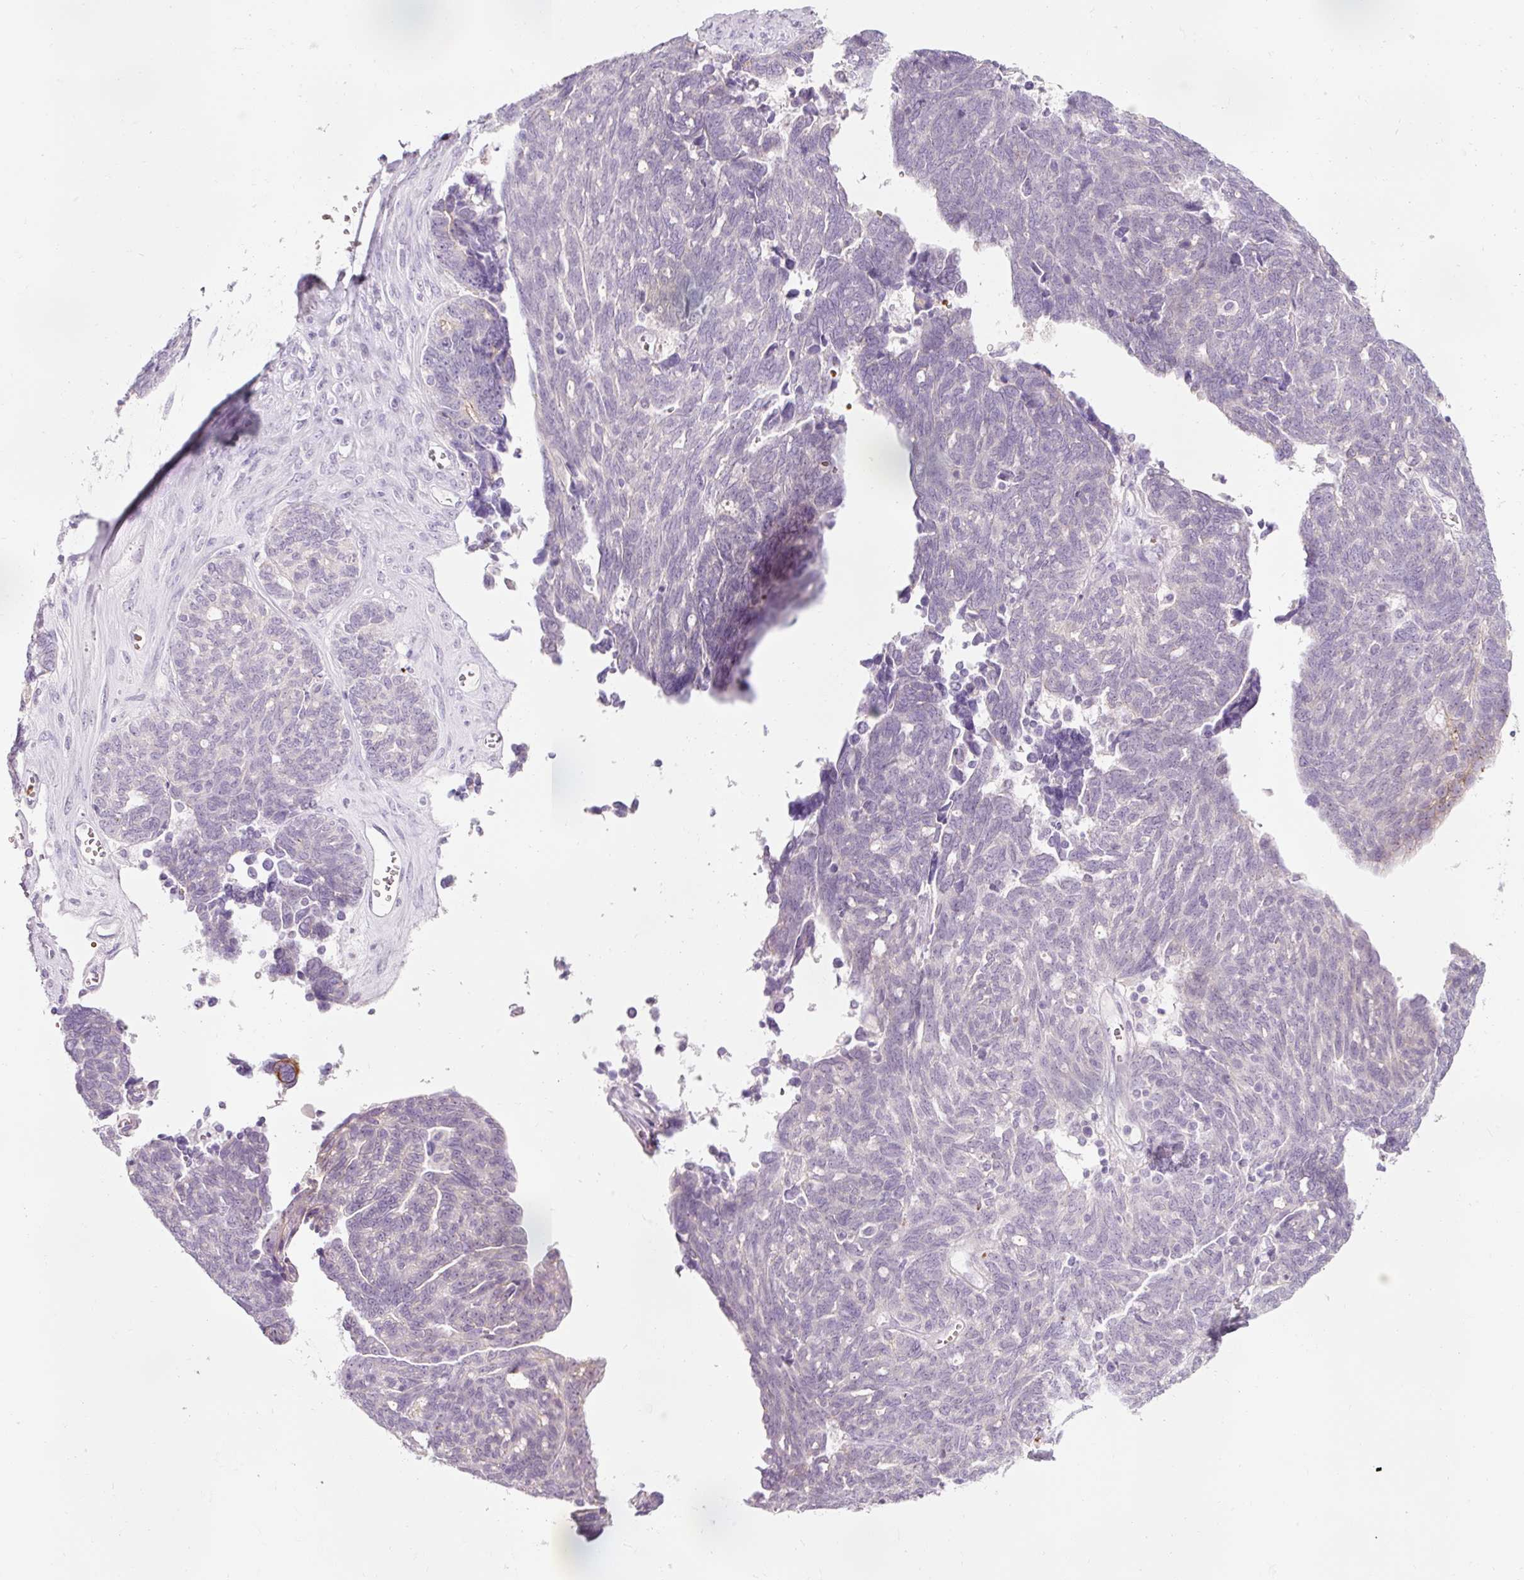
{"staining": {"intensity": "negative", "quantity": "none", "location": "none"}, "tissue": "ovarian cancer", "cell_type": "Tumor cells", "image_type": "cancer", "snomed": [{"axis": "morphology", "description": "Cystadenocarcinoma, serous, NOS"}, {"axis": "topography", "description": "Ovary"}], "caption": "The IHC image has no significant positivity in tumor cells of ovarian cancer tissue.", "gene": "DHRS11", "patient": {"sex": "female", "age": 79}}